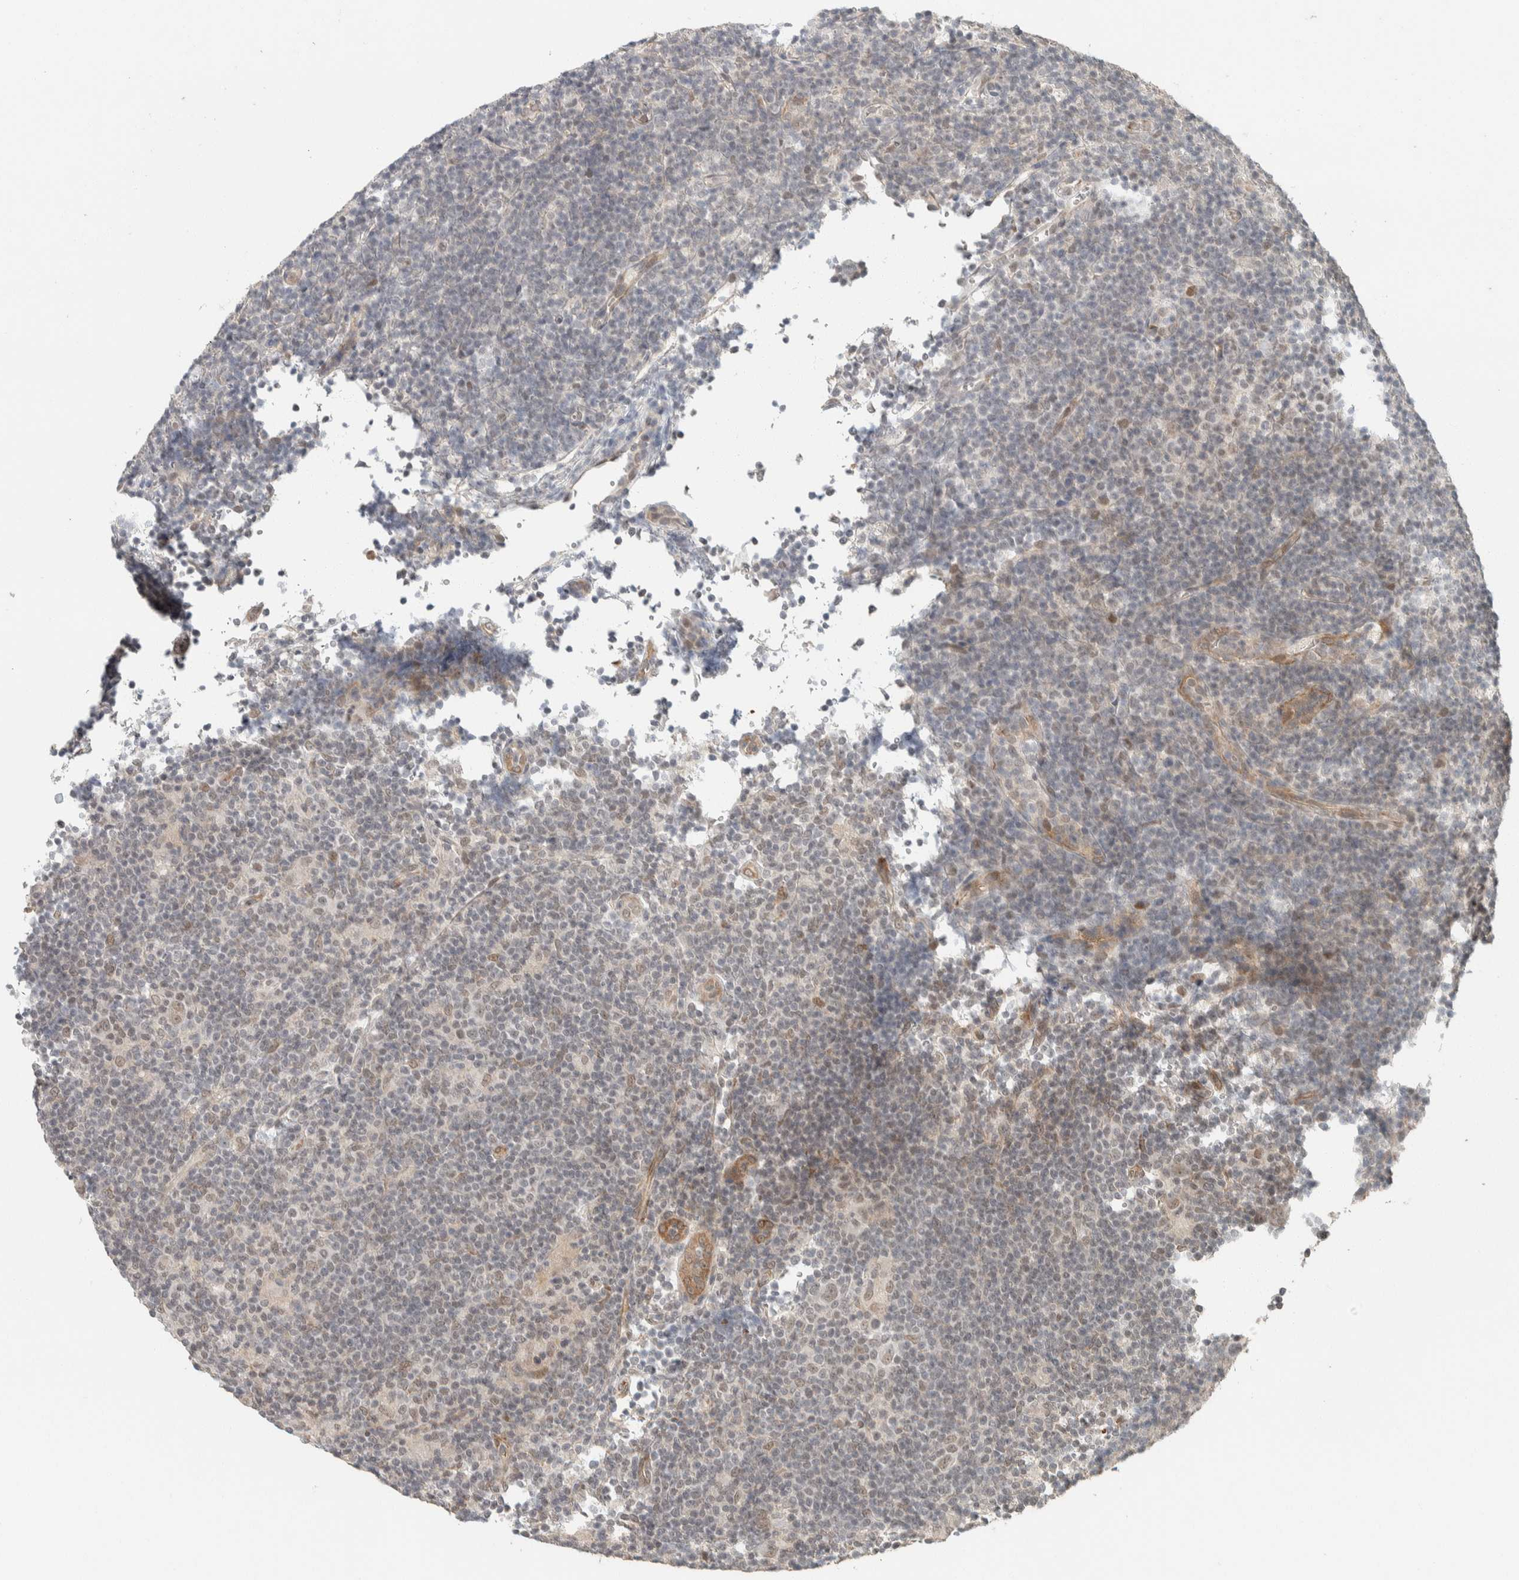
{"staining": {"intensity": "weak", "quantity": ">75%", "location": "nuclear"}, "tissue": "lymphoma", "cell_type": "Tumor cells", "image_type": "cancer", "snomed": [{"axis": "morphology", "description": "Hodgkin's disease, NOS"}, {"axis": "topography", "description": "Lymph node"}], "caption": "The photomicrograph exhibits staining of Hodgkin's disease, revealing weak nuclear protein expression (brown color) within tumor cells.", "gene": "ZBTB2", "patient": {"sex": "female", "age": 57}}